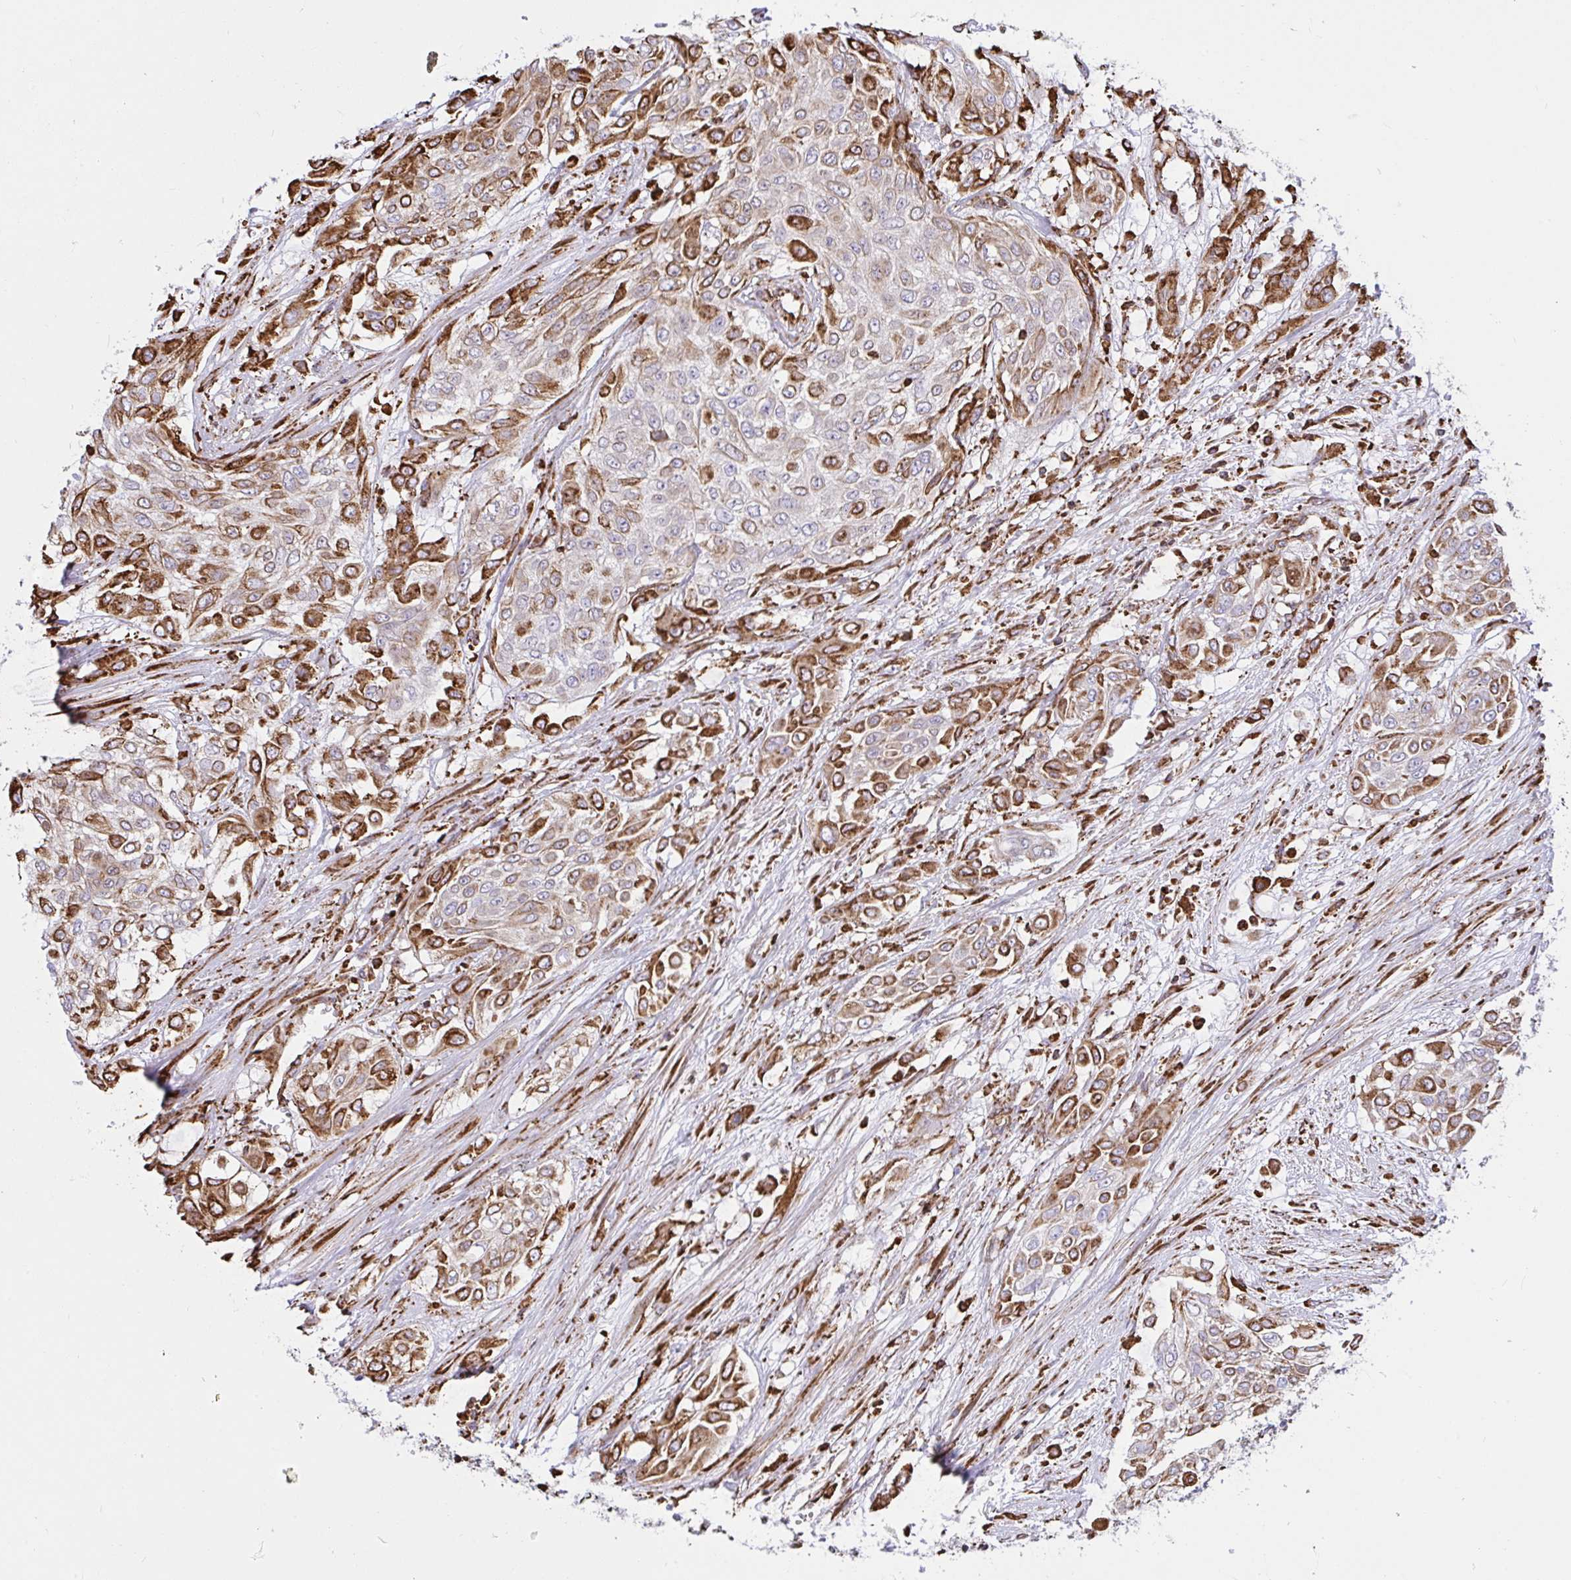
{"staining": {"intensity": "moderate", "quantity": "25%-75%", "location": "cytoplasmic/membranous"}, "tissue": "urothelial cancer", "cell_type": "Tumor cells", "image_type": "cancer", "snomed": [{"axis": "morphology", "description": "Urothelial carcinoma, High grade"}, {"axis": "topography", "description": "Urinary bladder"}], "caption": "Urothelial cancer was stained to show a protein in brown. There is medium levels of moderate cytoplasmic/membranous expression in about 25%-75% of tumor cells. The staining was performed using DAB to visualize the protein expression in brown, while the nuclei were stained in blue with hematoxylin (Magnification: 20x).", "gene": "CLGN", "patient": {"sex": "male", "age": 57}}